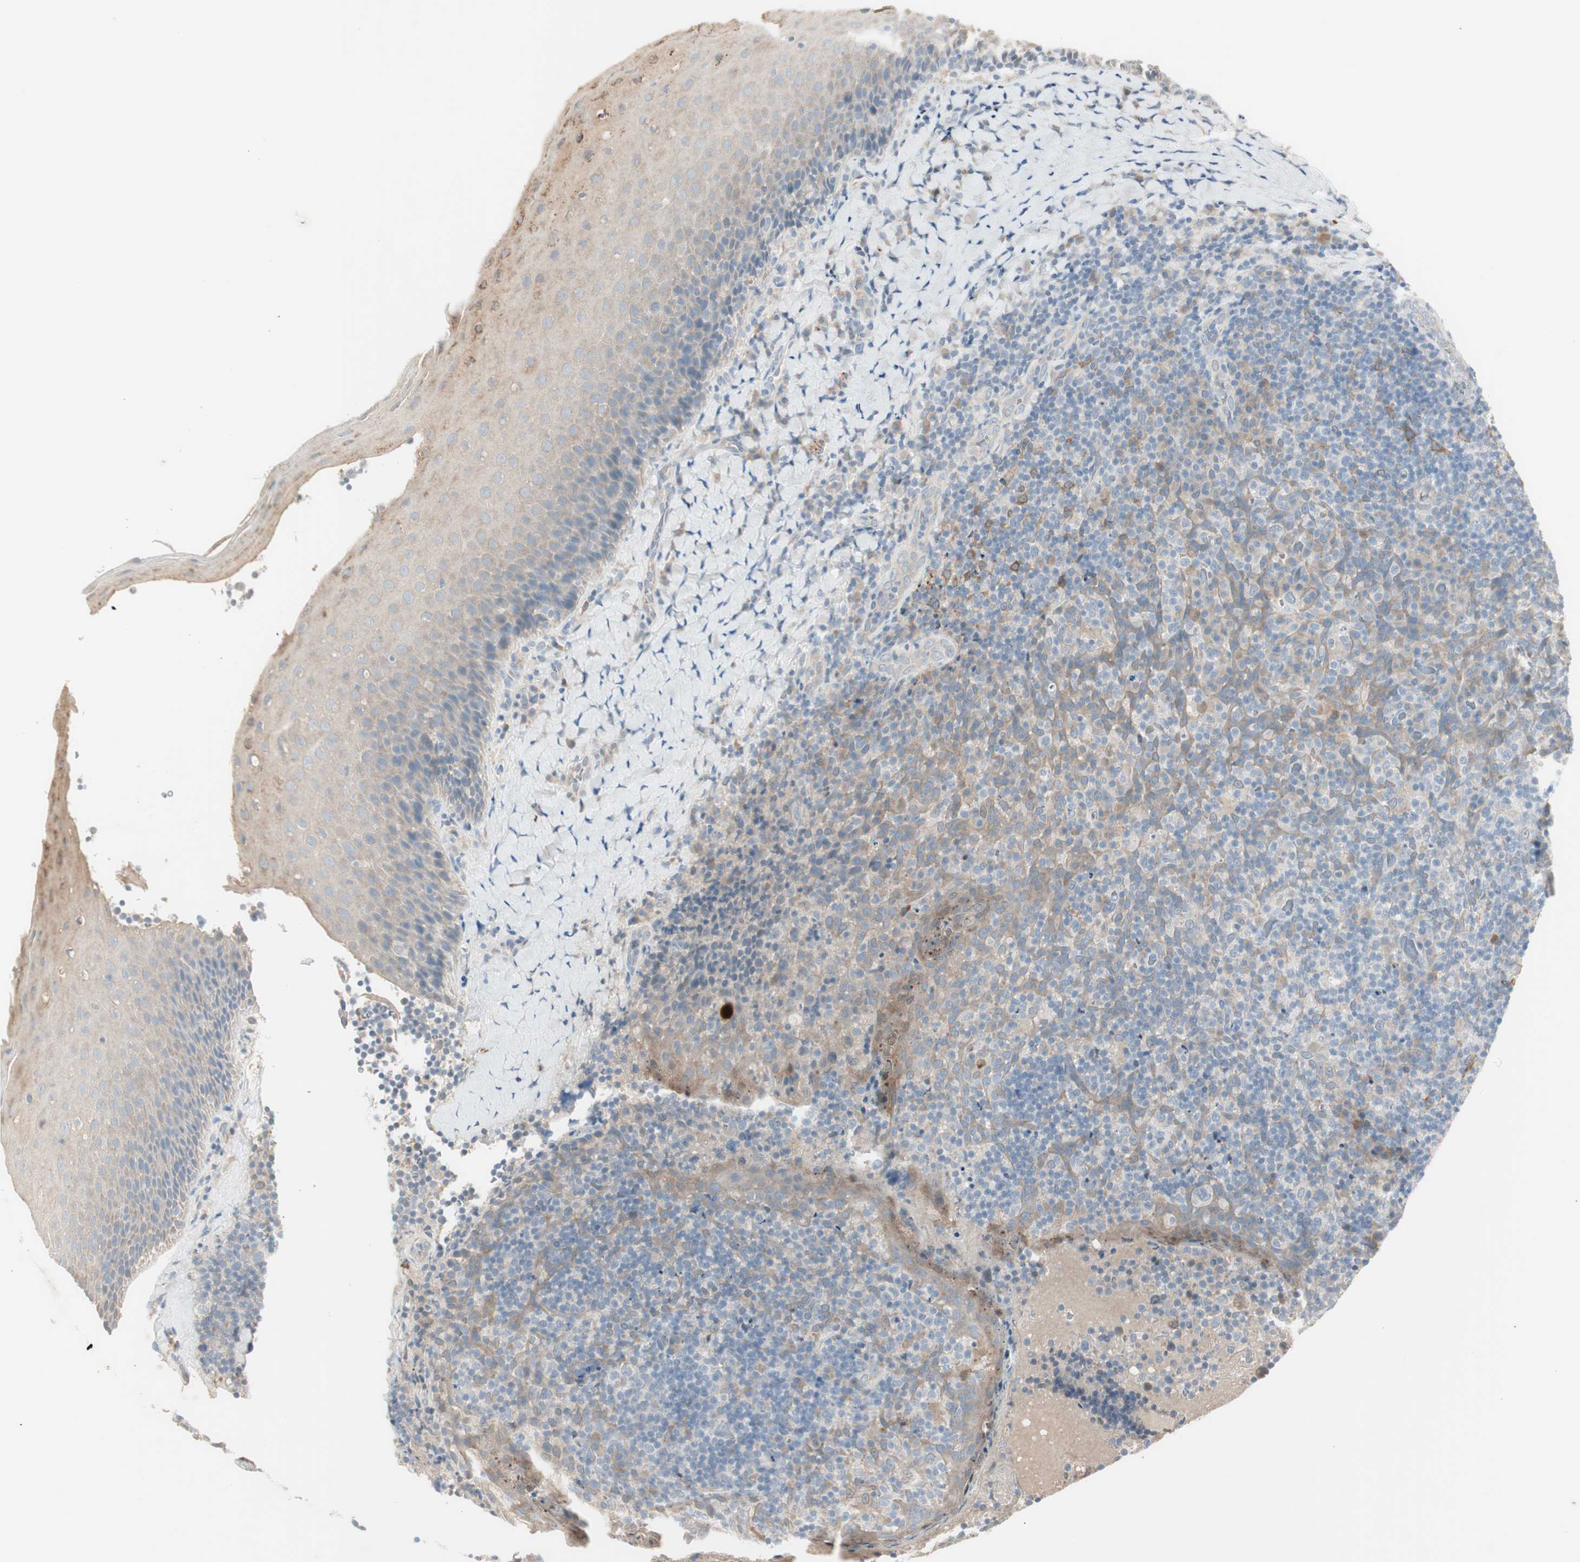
{"staining": {"intensity": "weak", "quantity": "<25%", "location": "cytoplasmic/membranous"}, "tissue": "tonsil", "cell_type": "Germinal center cells", "image_type": "normal", "snomed": [{"axis": "morphology", "description": "Normal tissue, NOS"}, {"axis": "topography", "description": "Tonsil"}], "caption": "Photomicrograph shows no protein positivity in germinal center cells of unremarkable tonsil. Nuclei are stained in blue.", "gene": "MAPRE3", "patient": {"sex": "male", "age": 17}}